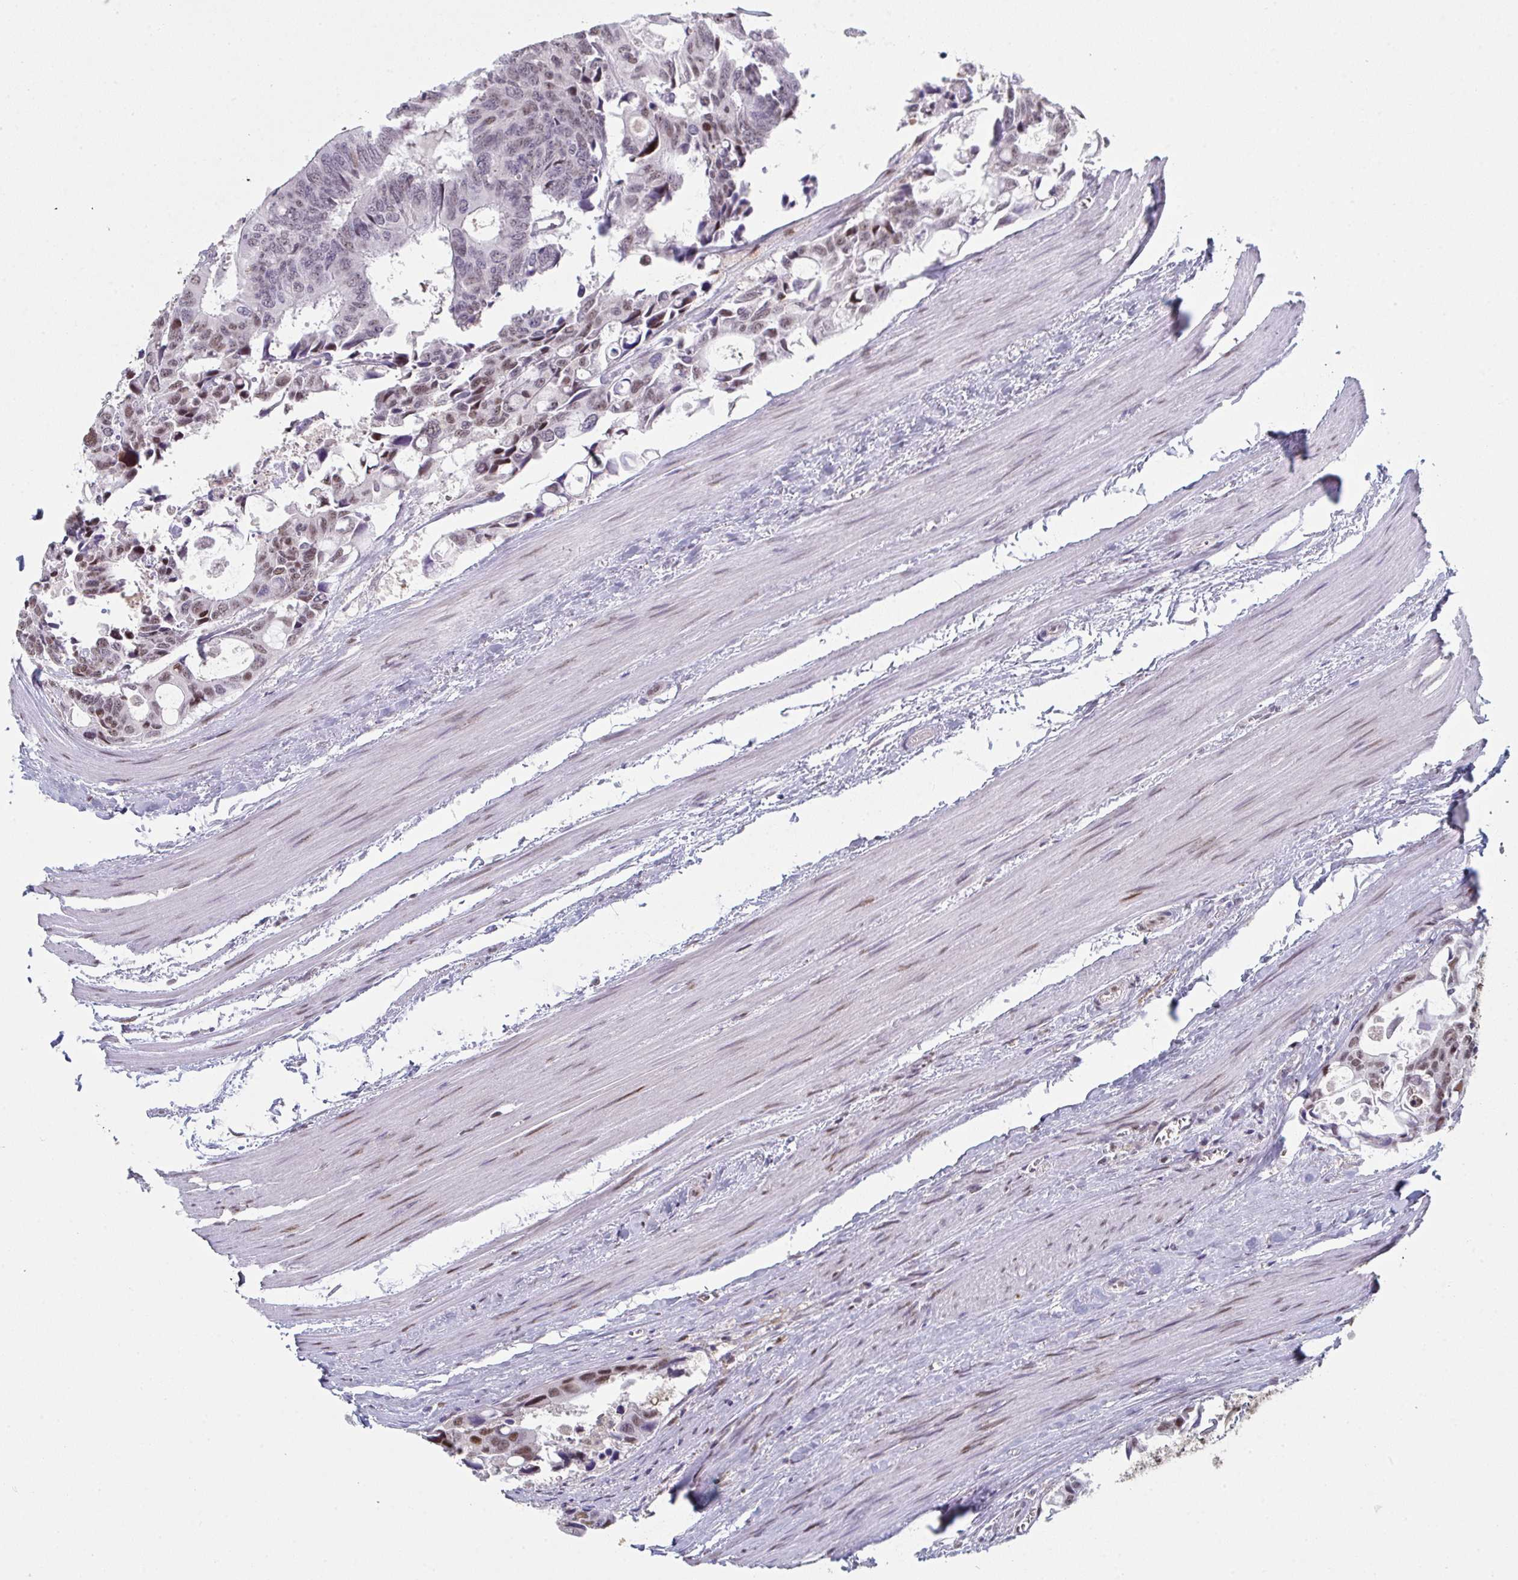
{"staining": {"intensity": "weak", "quantity": "25%-75%", "location": "nuclear"}, "tissue": "colorectal cancer", "cell_type": "Tumor cells", "image_type": "cancer", "snomed": [{"axis": "morphology", "description": "Adenocarcinoma, NOS"}, {"axis": "topography", "description": "Rectum"}], "caption": "An immunohistochemistry histopathology image of neoplastic tissue is shown. Protein staining in brown labels weak nuclear positivity in adenocarcinoma (colorectal) within tumor cells.", "gene": "ACD", "patient": {"sex": "male", "age": 76}}